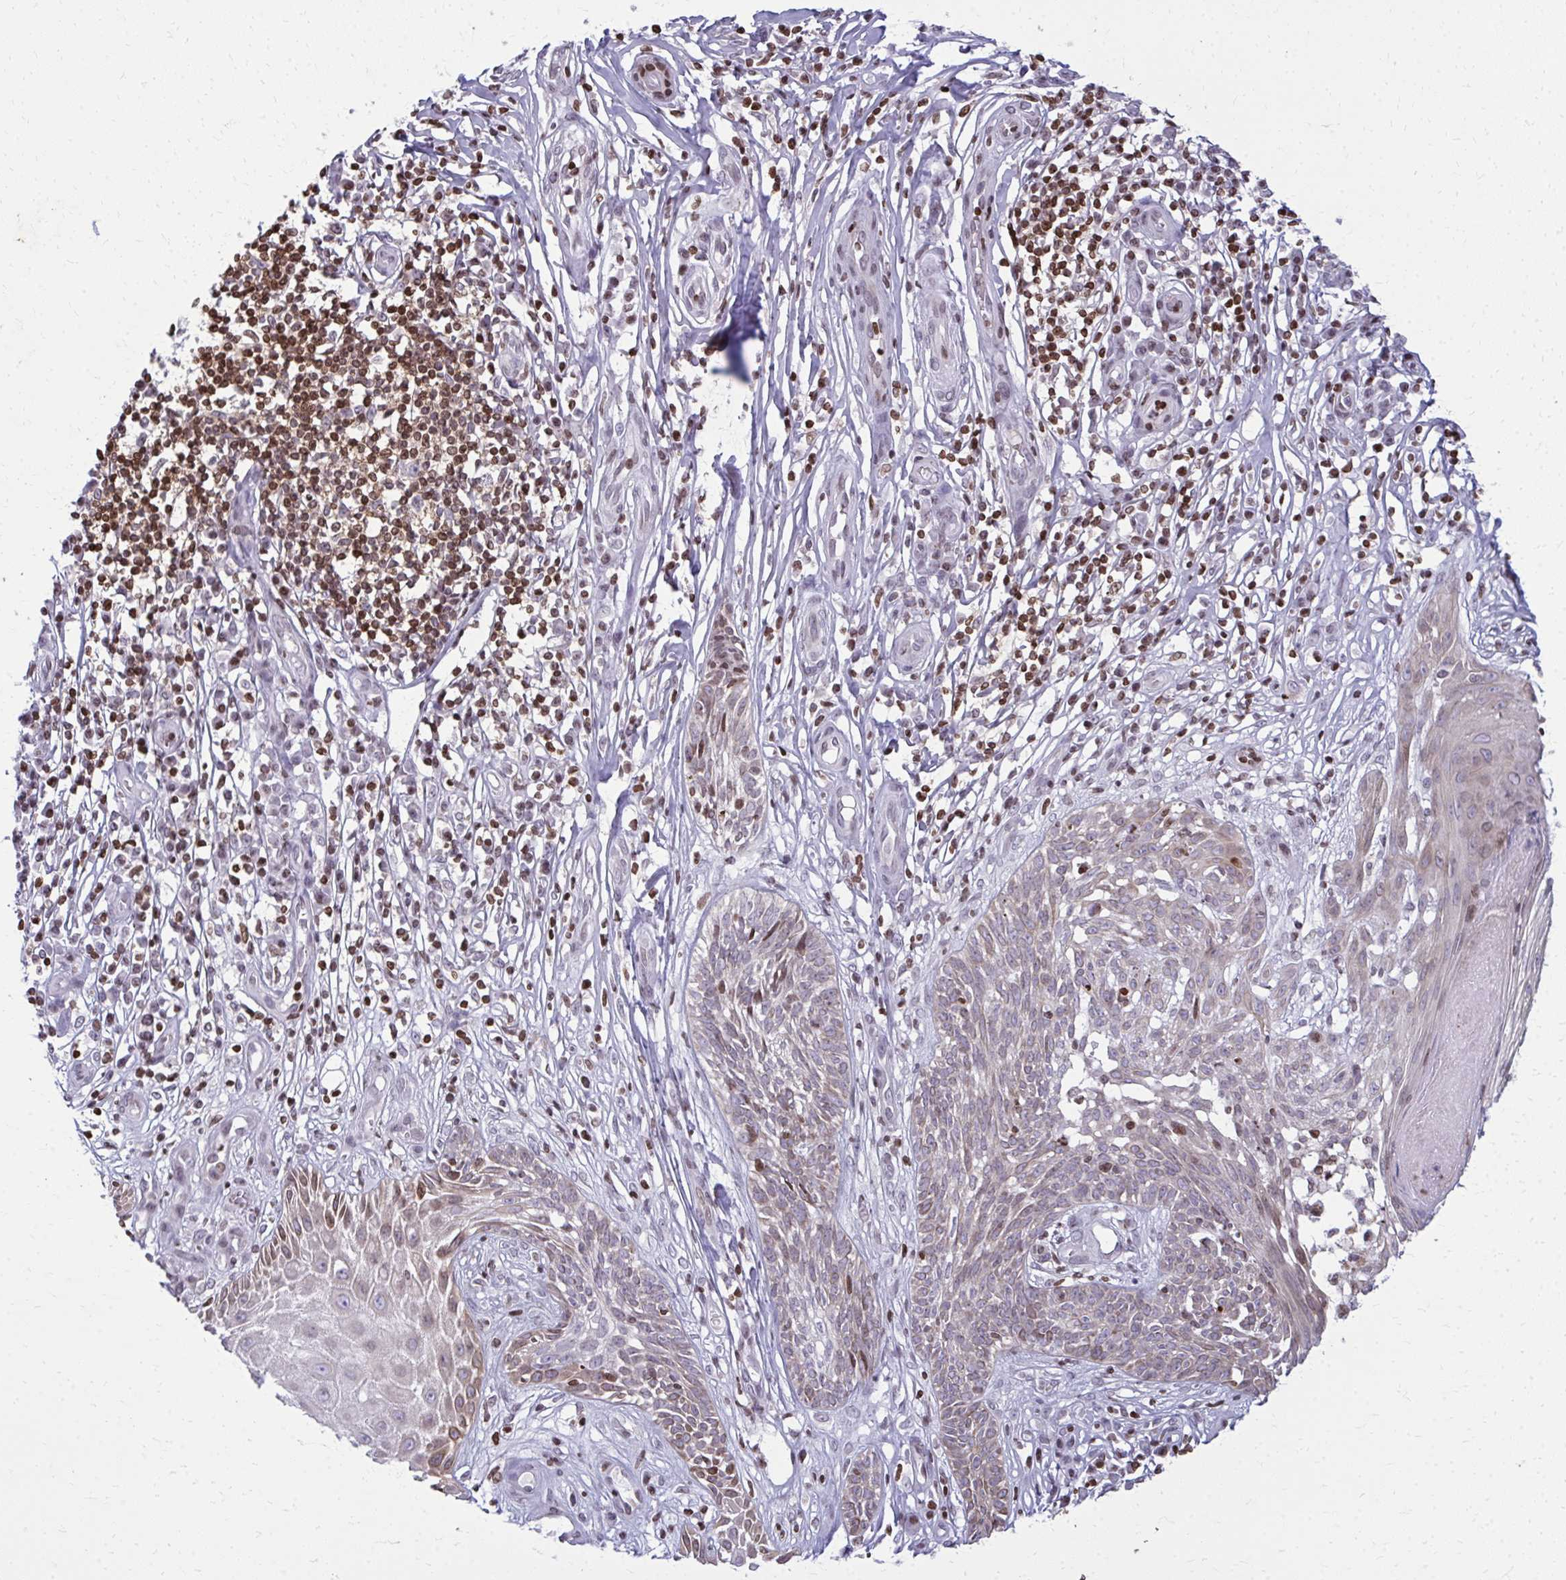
{"staining": {"intensity": "weak", "quantity": "<25%", "location": "cytoplasmic/membranous,nuclear"}, "tissue": "skin cancer", "cell_type": "Tumor cells", "image_type": "cancer", "snomed": [{"axis": "morphology", "description": "Basal cell carcinoma"}, {"axis": "topography", "description": "Skin"}, {"axis": "topography", "description": "Skin, foot"}], "caption": "This histopathology image is of skin cancer stained with immunohistochemistry (IHC) to label a protein in brown with the nuclei are counter-stained blue. There is no expression in tumor cells. Brightfield microscopy of IHC stained with DAB (3,3'-diaminobenzidine) (brown) and hematoxylin (blue), captured at high magnification.", "gene": "AP5M1", "patient": {"sex": "female", "age": 86}}